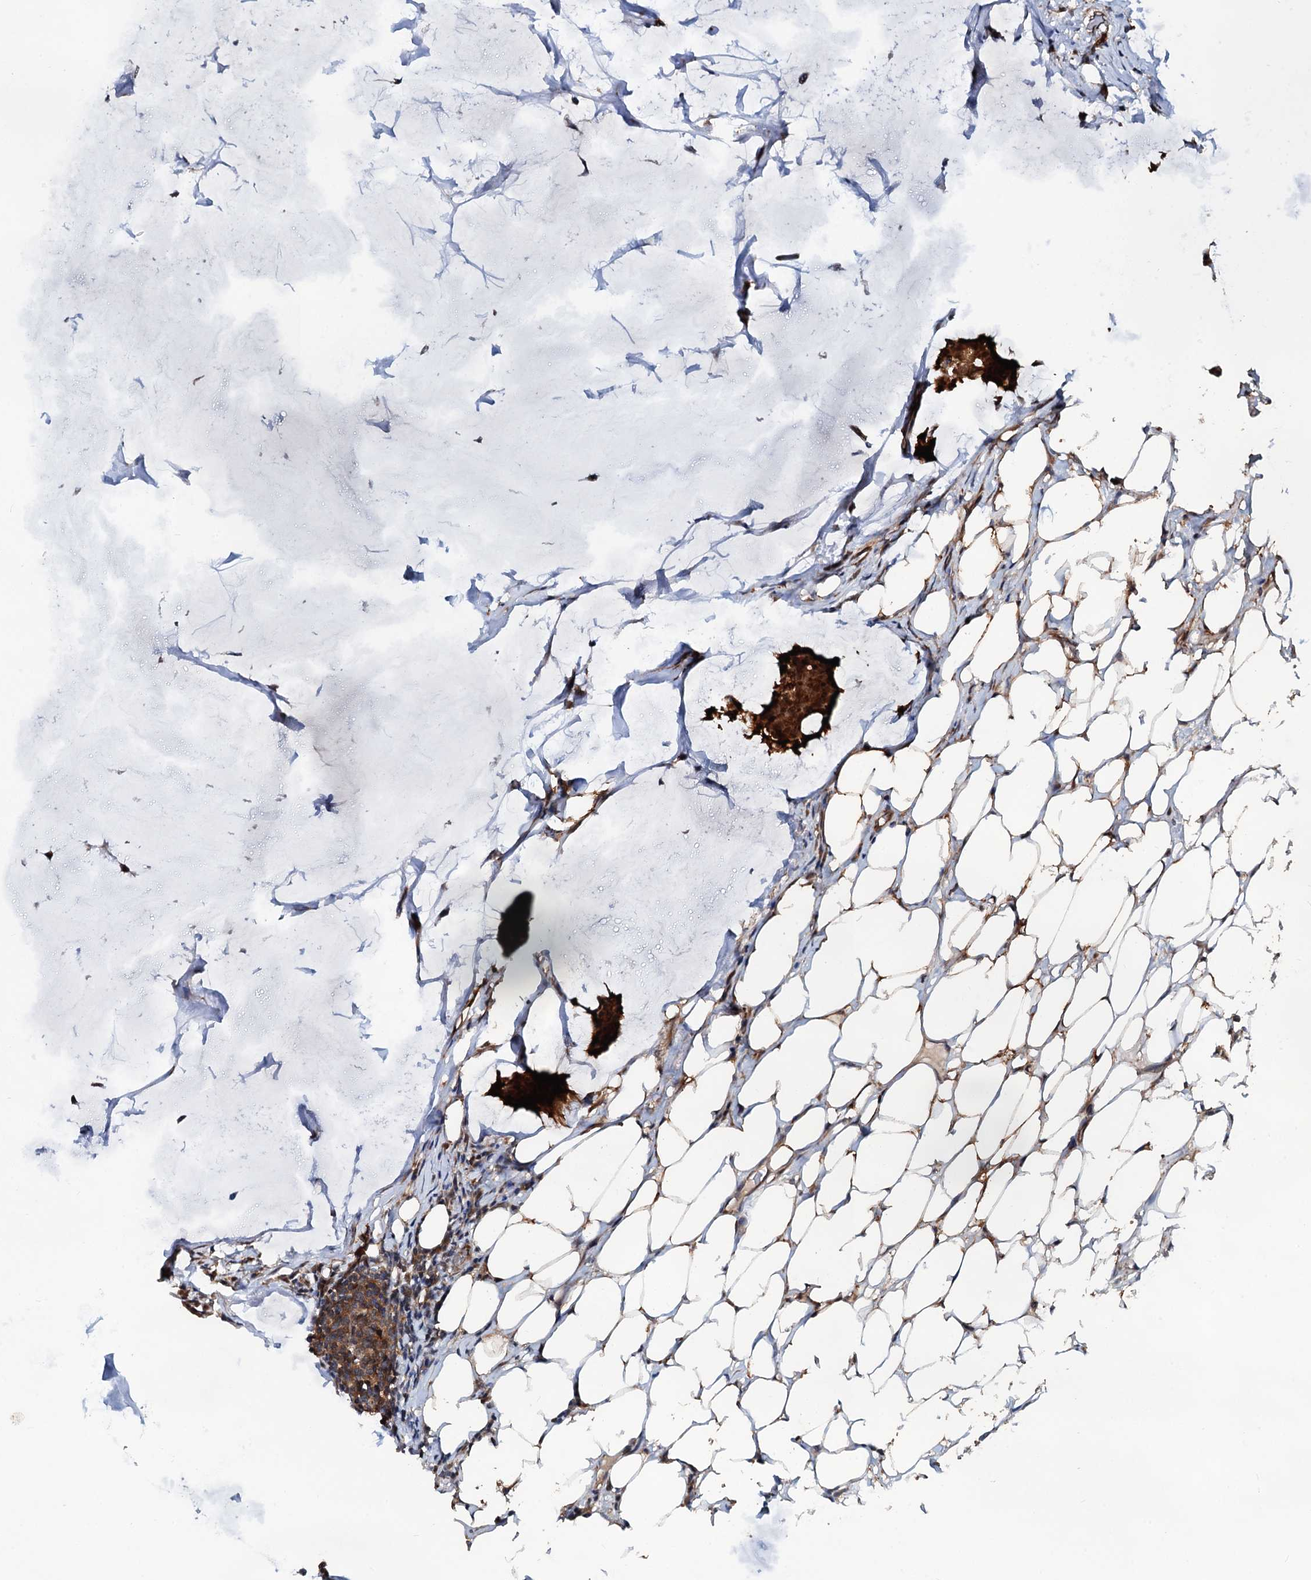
{"staining": {"intensity": "strong", "quantity": ">75%", "location": "cytoplasmic/membranous"}, "tissue": "breast cancer", "cell_type": "Tumor cells", "image_type": "cancer", "snomed": [{"axis": "morphology", "description": "Duct carcinoma"}, {"axis": "topography", "description": "Breast"}], "caption": "Breast invasive ductal carcinoma was stained to show a protein in brown. There is high levels of strong cytoplasmic/membranous positivity in approximately >75% of tumor cells. The protein of interest is stained brown, and the nuclei are stained in blue (DAB IHC with brightfield microscopy, high magnification).", "gene": "AAGAB", "patient": {"sex": "female", "age": 93}}